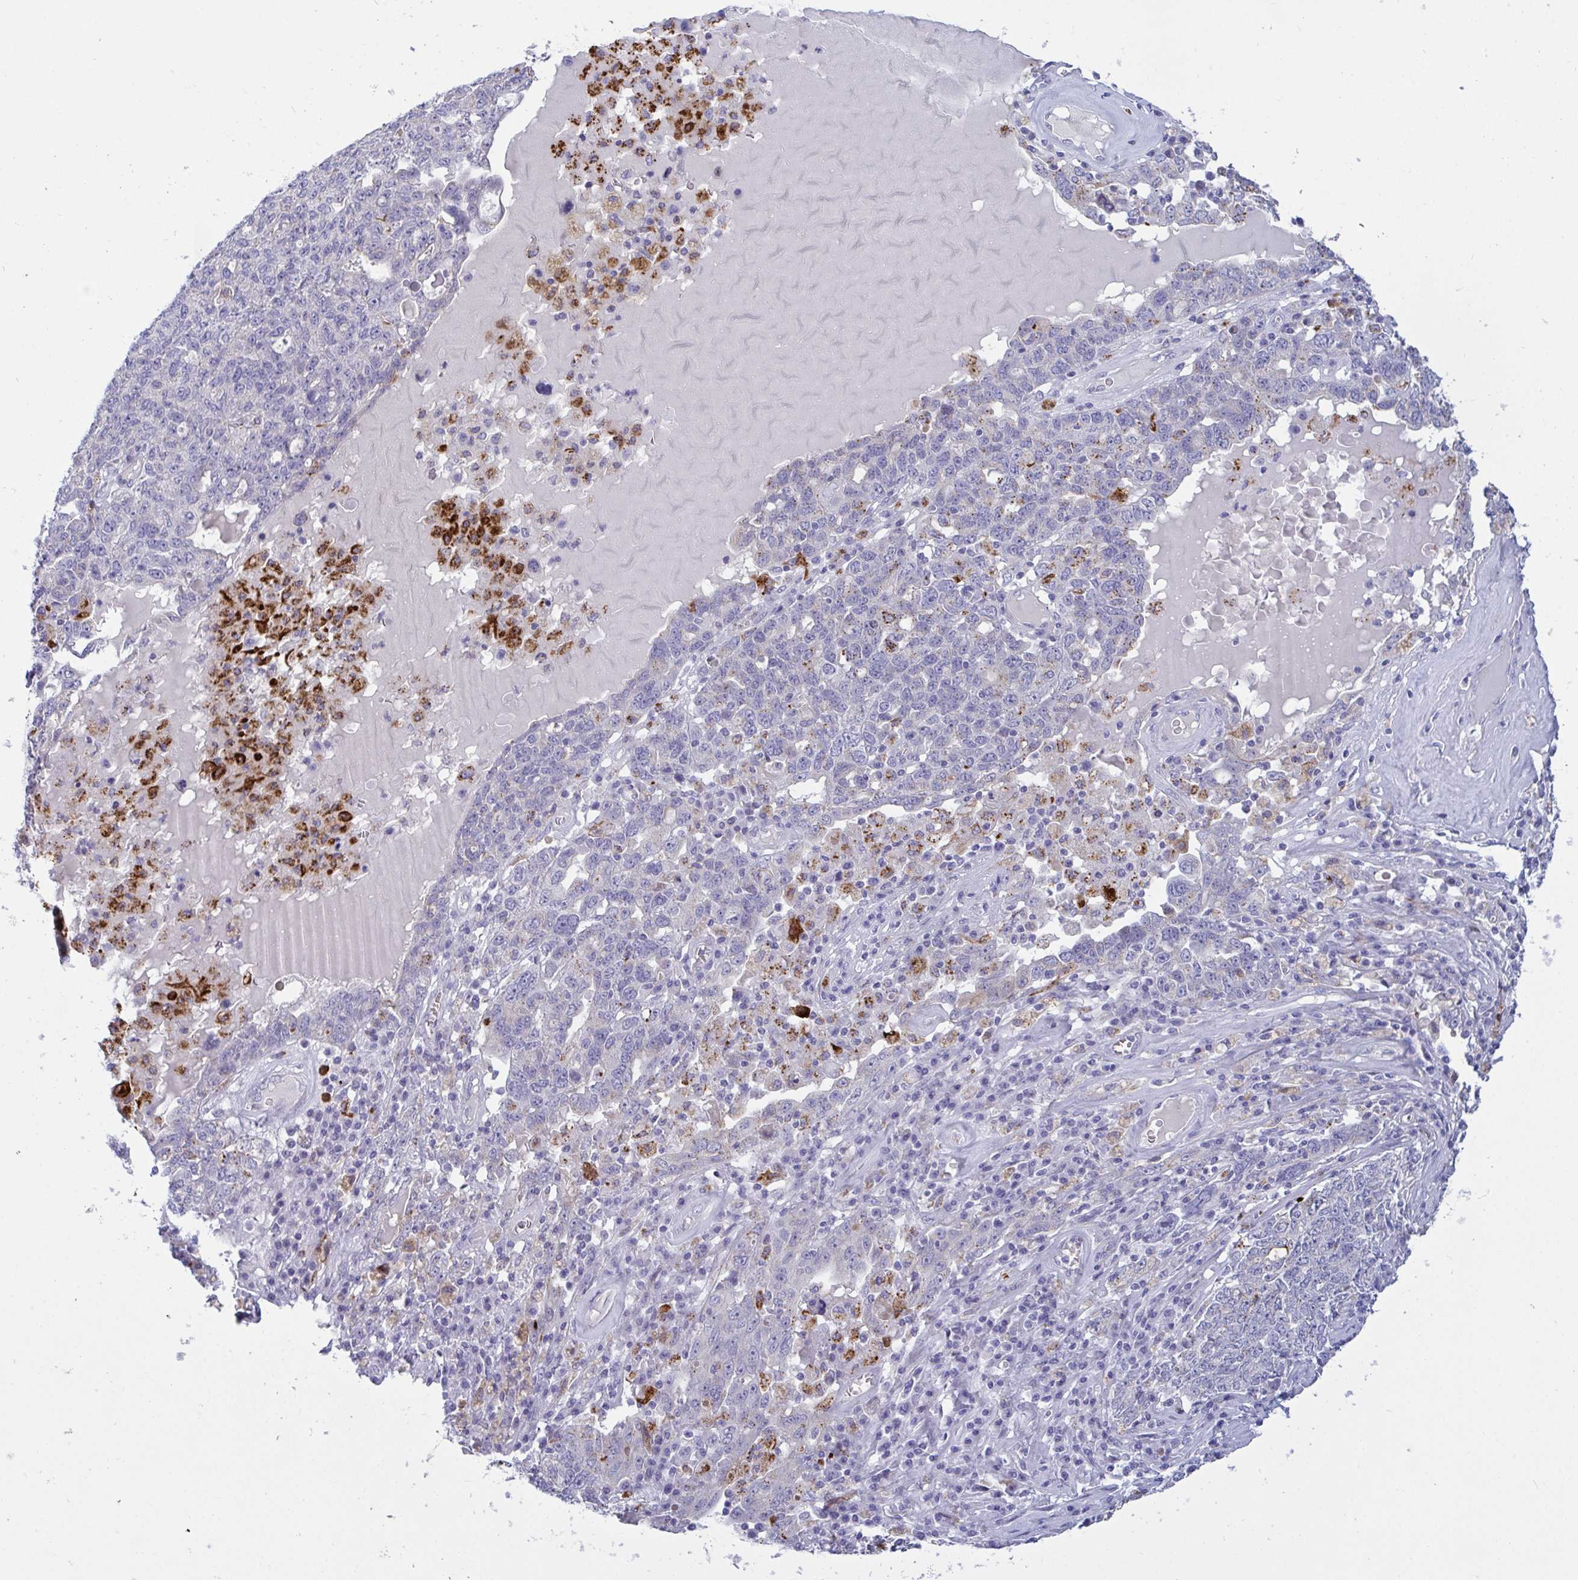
{"staining": {"intensity": "negative", "quantity": "none", "location": "none"}, "tissue": "ovarian cancer", "cell_type": "Tumor cells", "image_type": "cancer", "snomed": [{"axis": "morphology", "description": "Carcinoma, endometroid"}, {"axis": "topography", "description": "Ovary"}], "caption": "Image shows no protein expression in tumor cells of ovarian cancer (endometroid carcinoma) tissue. Brightfield microscopy of IHC stained with DAB (brown) and hematoxylin (blue), captured at high magnification.", "gene": "TAS2R38", "patient": {"sex": "female", "age": 62}}